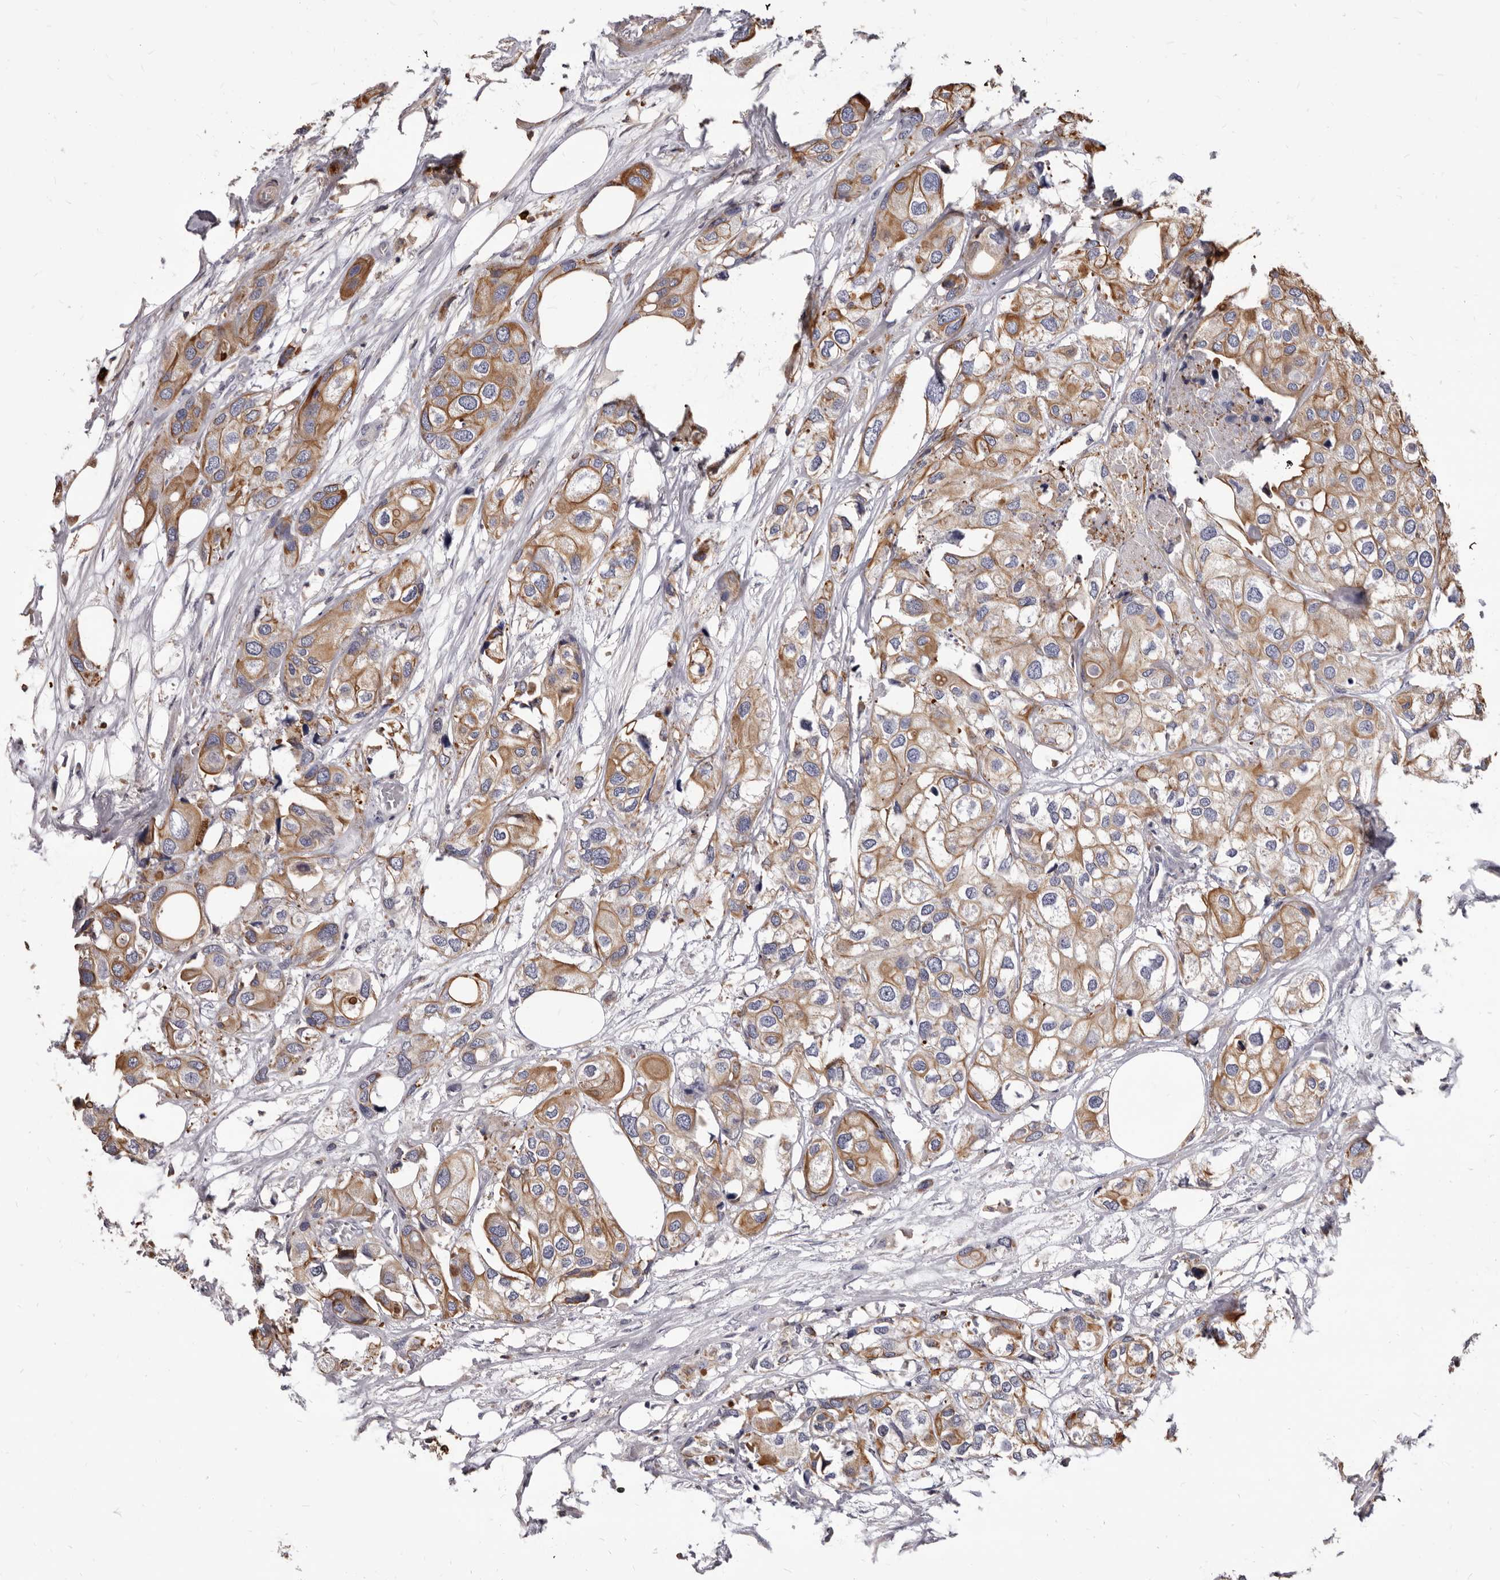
{"staining": {"intensity": "moderate", "quantity": ">75%", "location": "cytoplasmic/membranous"}, "tissue": "urothelial cancer", "cell_type": "Tumor cells", "image_type": "cancer", "snomed": [{"axis": "morphology", "description": "Urothelial carcinoma, High grade"}, {"axis": "topography", "description": "Urinary bladder"}], "caption": "IHC (DAB (3,3'-diaminobenzidine)) staining of urothelial cancer exhibits moderate cytoplasmic/membranous protein expression in approximately >75% of tumor cells. (Stains: DAB in brown, nuclei in blue, Microscopy: brightfield microscopy at high magnification).", "gene": "NIBAN1", "patient": {"sex": "male", "age": 64}}